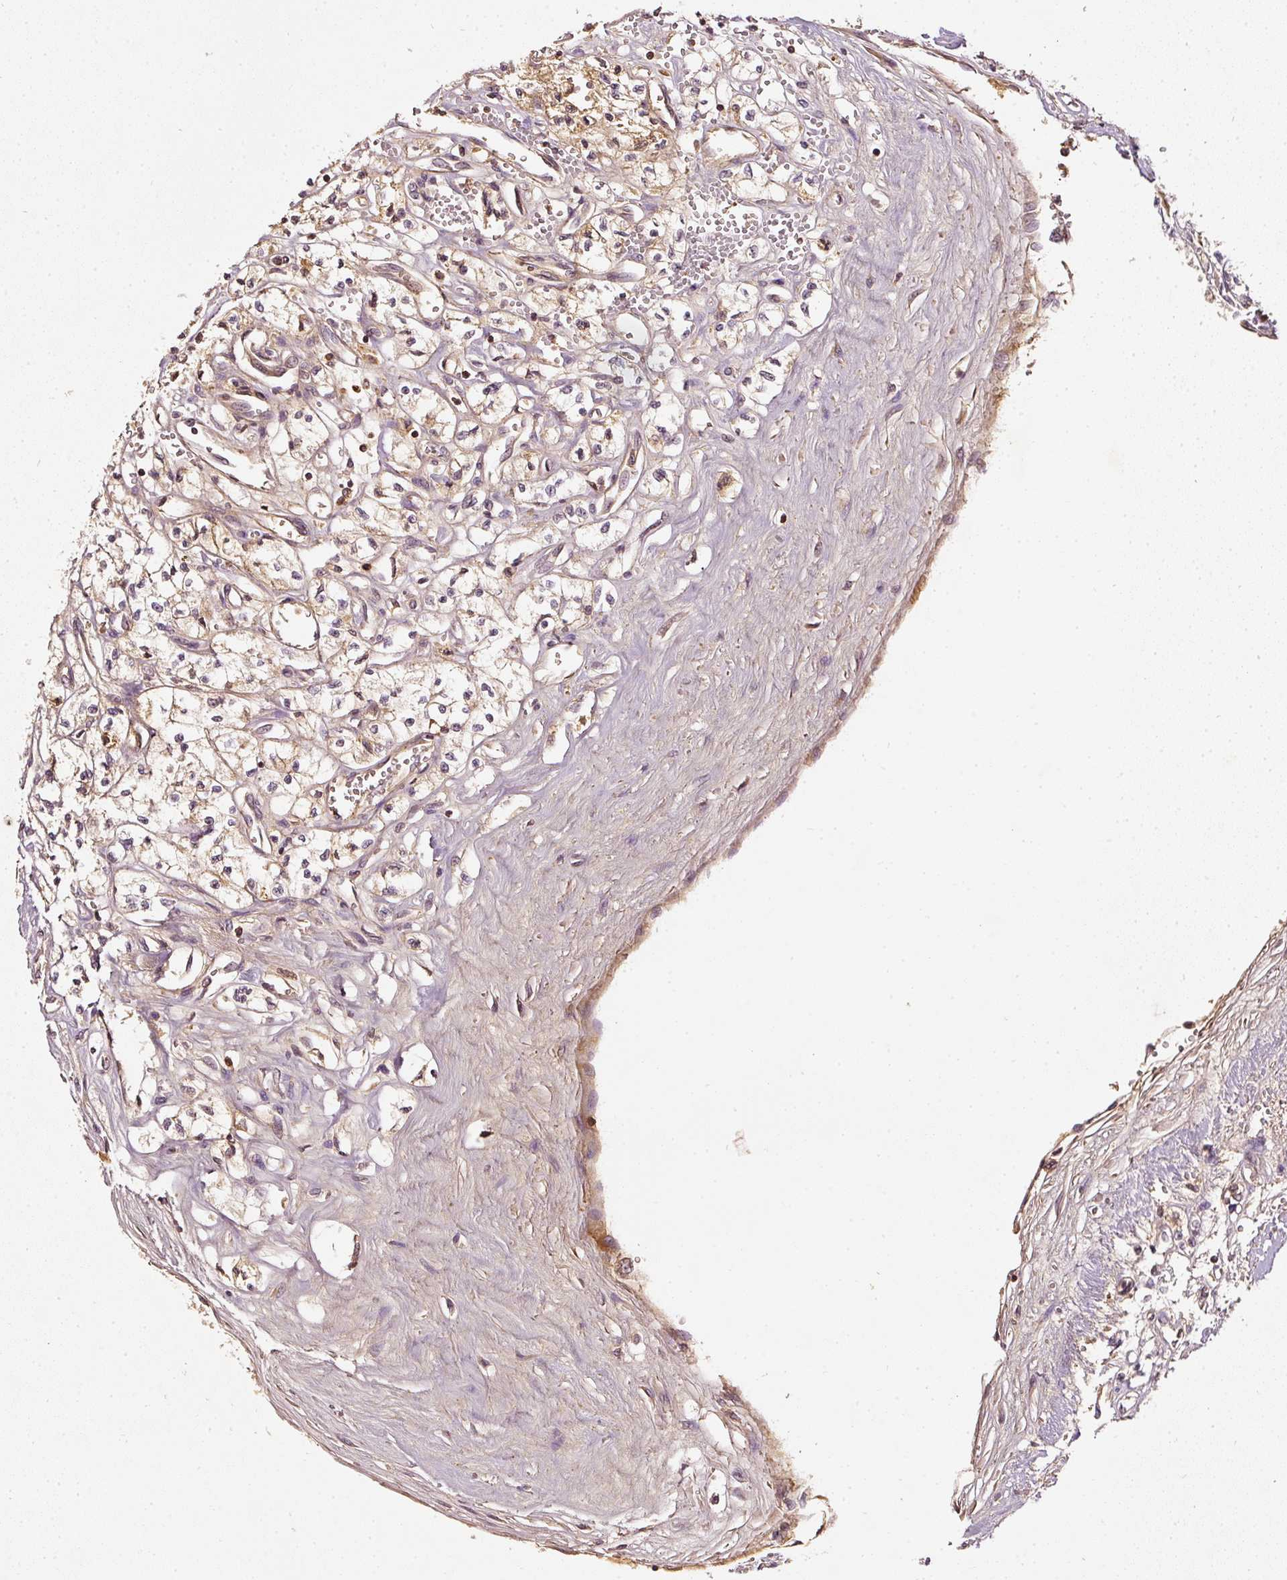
{"staining": {"intensity": "moderate", "quantity": ">75%", "location": "cytoplasmic/membranous"}, "tissue": "renal cancer", "cell_type": "Tumor cells", "image_type": "cancer", "snomed": [{"axis": "morphology", "description": "Adenocarcinoma, NOS"}, {"axis": "topography", "description": "Kidney"}], "caption": "Adenocarcinoma (renal) tissue reveals moderate cytoplasmic/membranous positivity in about >75% of tumor cells", "gene": "EVL", "patient": {"sex": "male", "age": 56}}